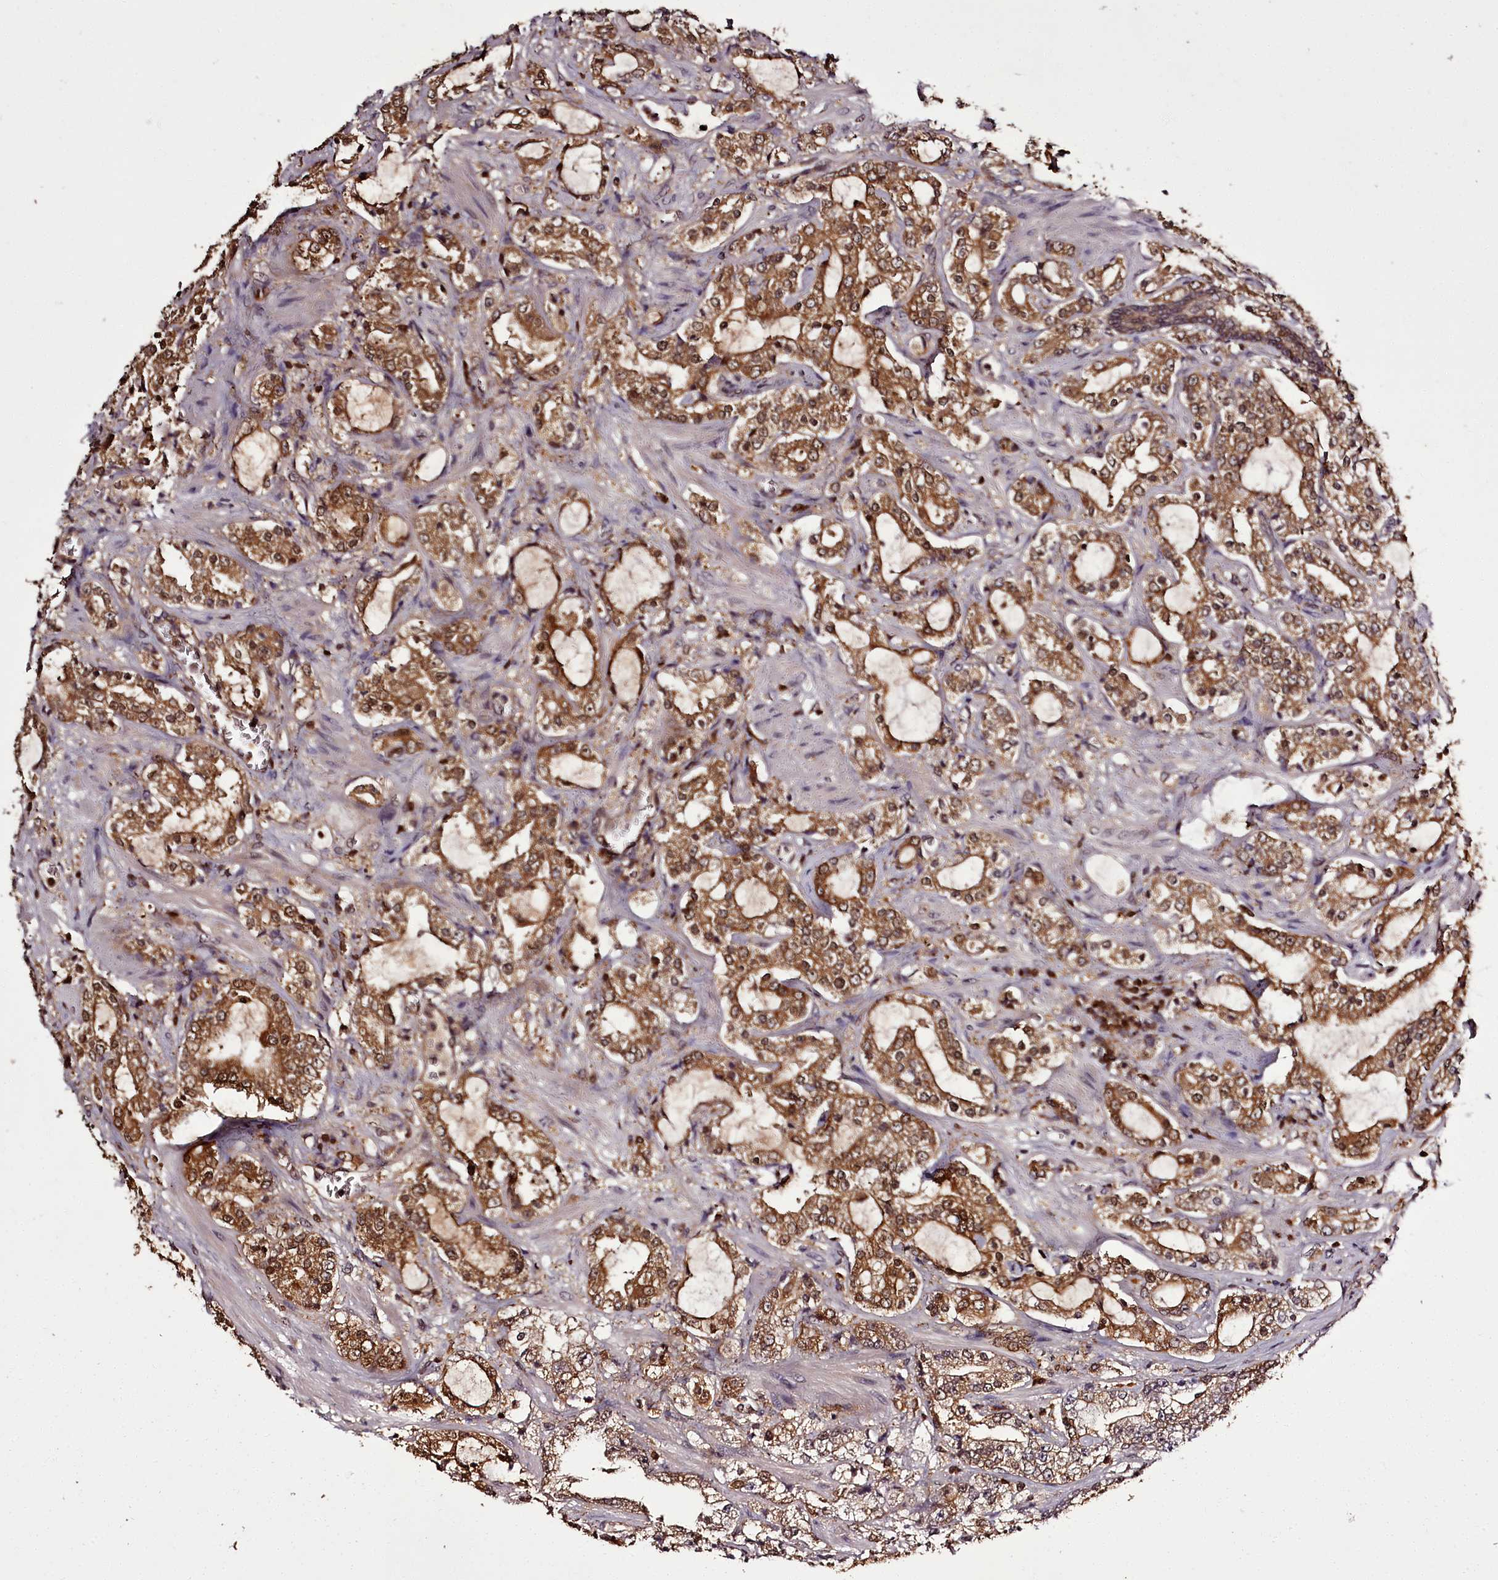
{"staining": {"intensity": "moderate", "quantity": ">75%", "location": "cytoplasmic/membranous,nuclear"}, "tissue": "prostate cancer", "cell_type": "Tumor cells", "image_type": "cancer", "snomed": [{"axis": "morphology", "description": "Adenocarcinoma, High grade"}, {"axis": "topography", "description": "Prostate"}], "caption": "Immunohistochemistry (IHC) of human adenocarcinoma (high-grade) (prostate) displays medium levels of moderate cytoplasmic/membranous and nuclear expression in about >75% of tumor cells. The staining was performed using DAB (3,3'-diaminobenzidine) to visualize the protein expression in brown, while the nuclei were stained in blue with hematoxylin (Magnification: 20x).", "gene": "NPRL2", "patient": {"sex": "male", "age": 64}}